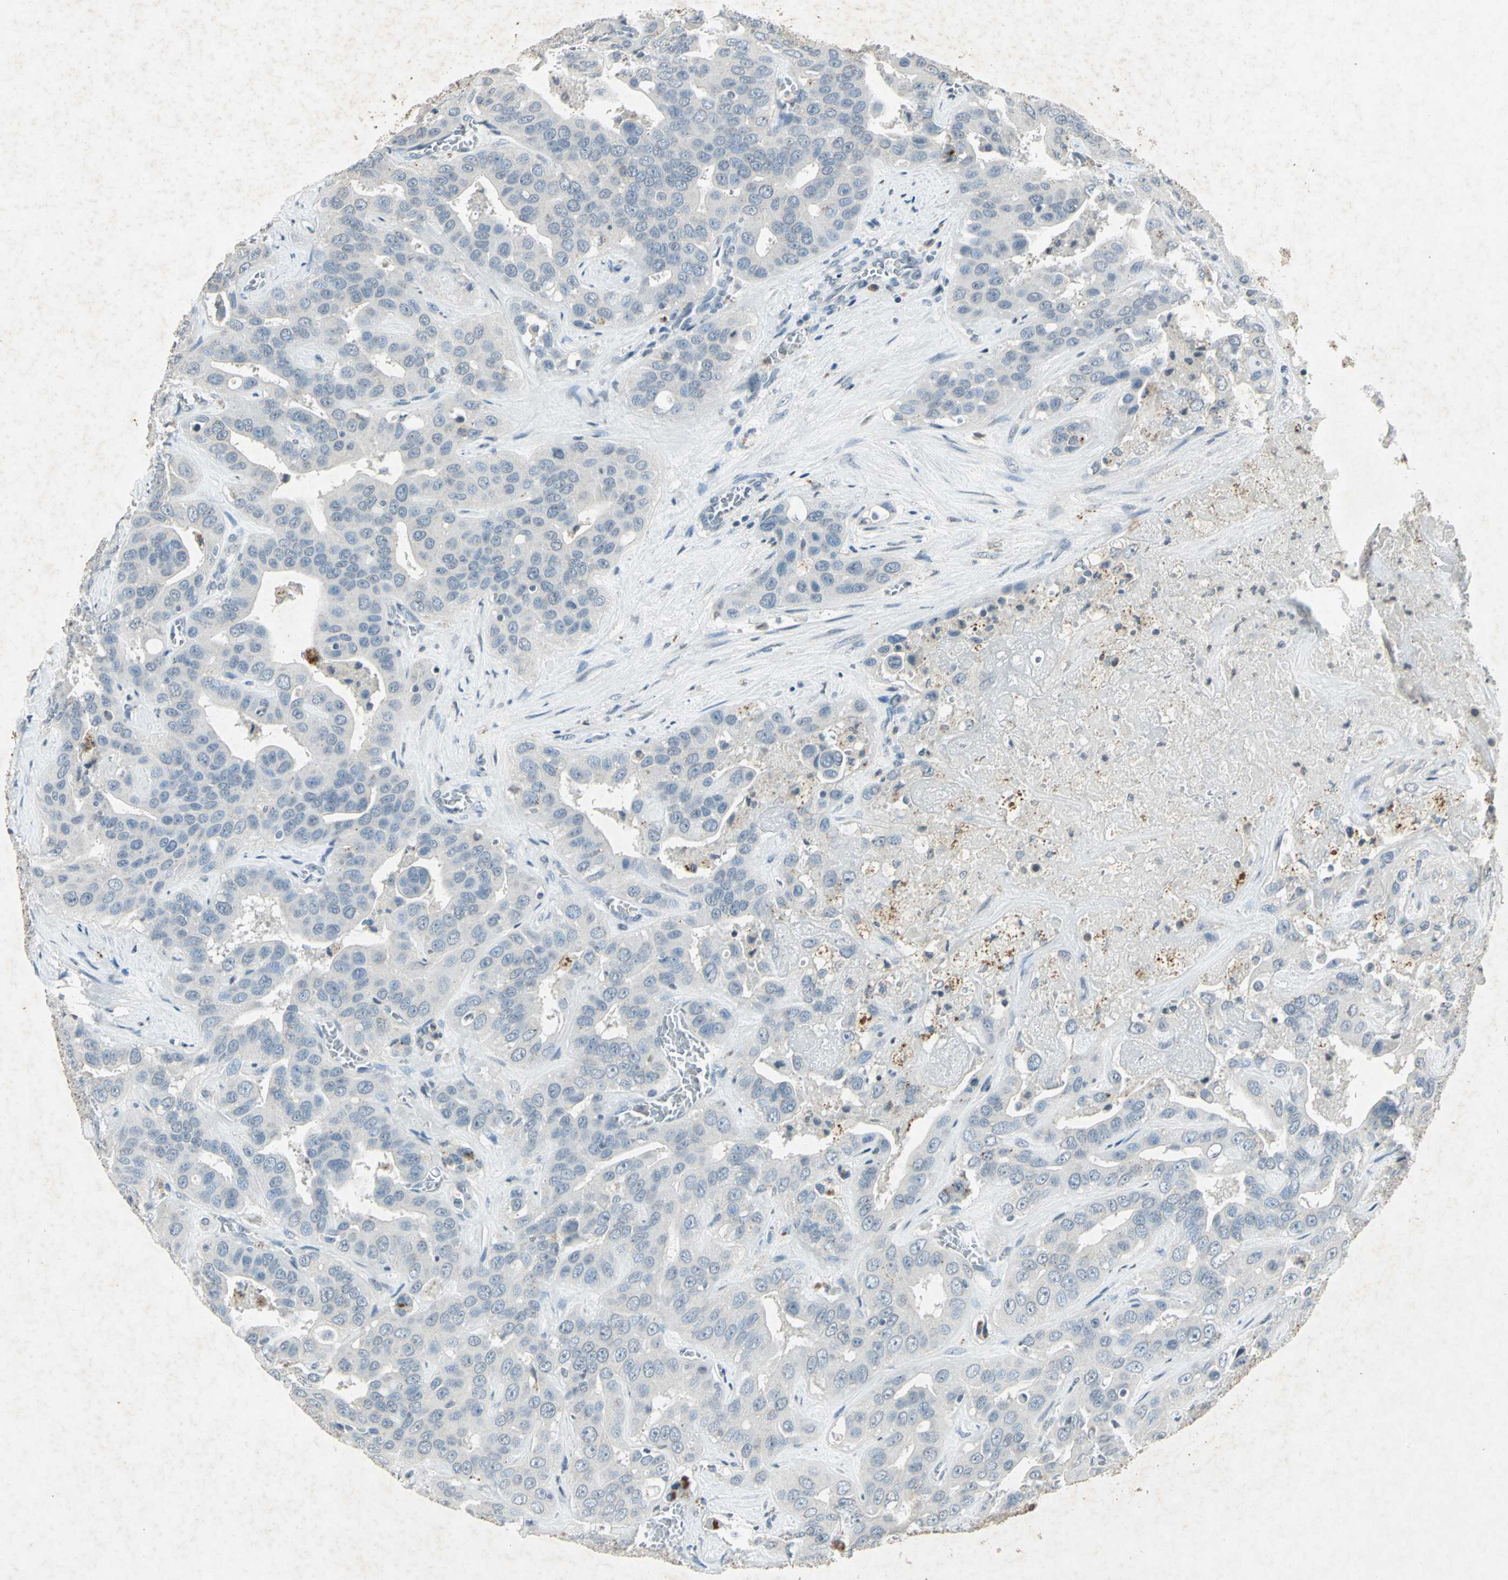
{"staining": {"intensity": "negative", "quantity": "none", "location": "none"}, "tissue": "liver cancer", "cell_type": "Tumor cells", "image_type": "cancer", "snomed": [{"axis": "morphology", "description": "Cholangiocarcinoma"}, {"axis": "topography", "description": "Liver"}], "caption": "DAB (3,3'-diaminobenzidine) immunohistochemical staining of liver cancer (cholangiocarcinoma) demonstrates no significant positivity in tumor cells.", "gene": "CAMK2B", "patient": {"sex": "female", "age": 52}}